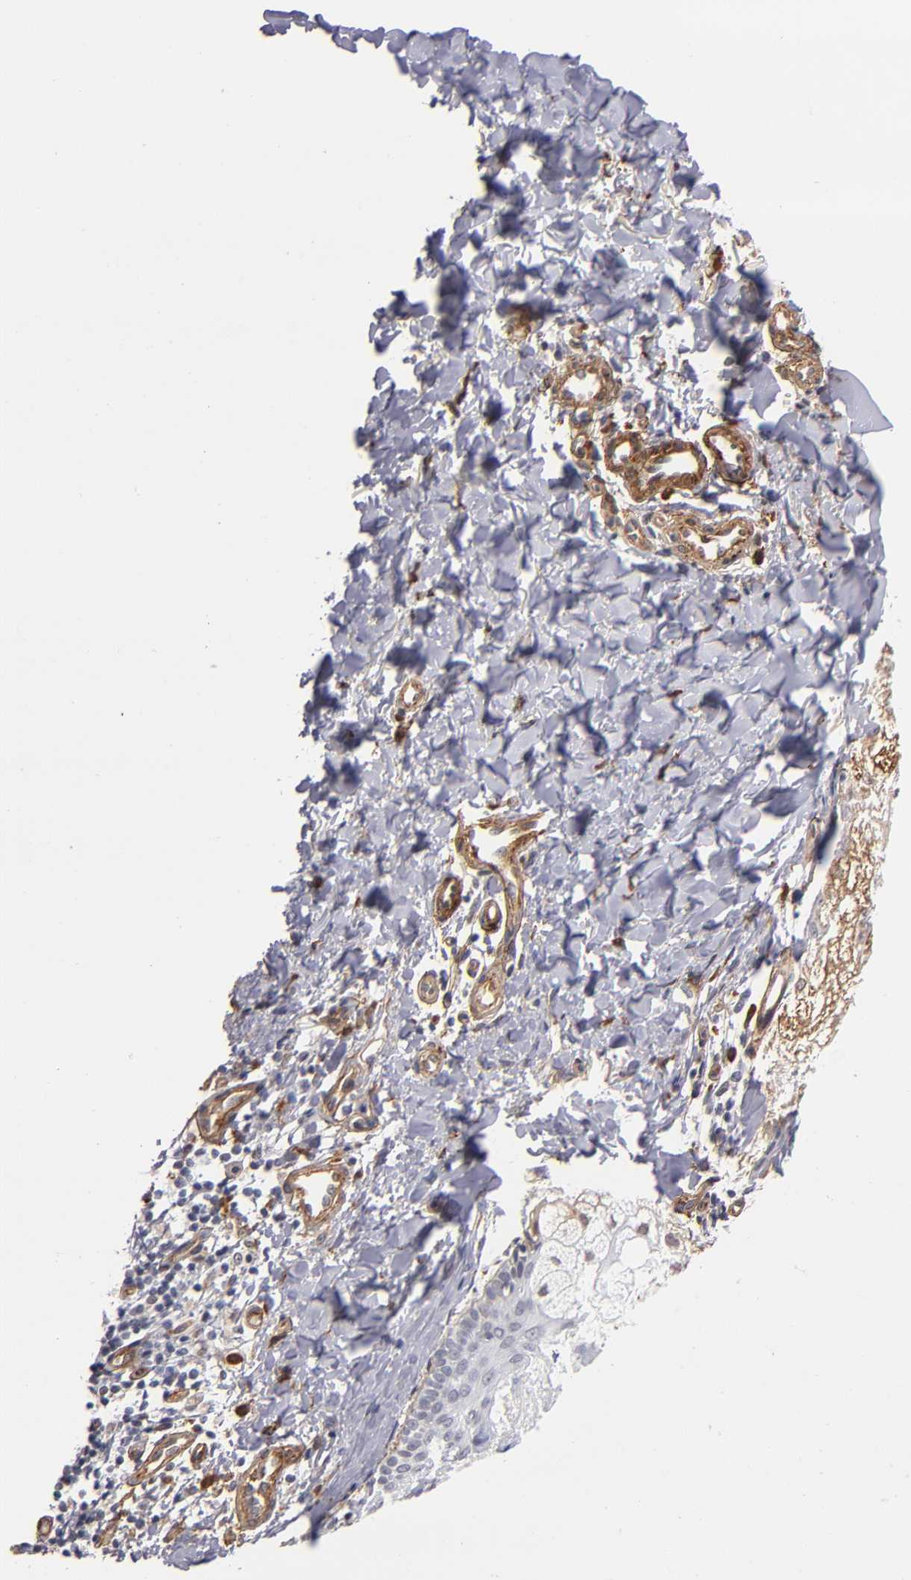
{"staining": {"intensity": "weak", "quantity": "25%-75%", "location": "cytoplasmic/membranous"}, "tissue": "melanoma", "cell_type": "Tumor cells", "image_type": "cancer", "snomed": [{"axis": "morphology", "description": "Malignant melanoma, NOS"}, {"axis": "topography", "description": "Skin"}], "caption": "Tumor cells exhibit weak cytoplasmic/membranous staining in about 25%-75% of cells in melanoma. (brown staining indicates protein expression, while blue staining denotes nuclei).", "gene": "LAMC1", "patient": {"sex": "male", "age": 23}}